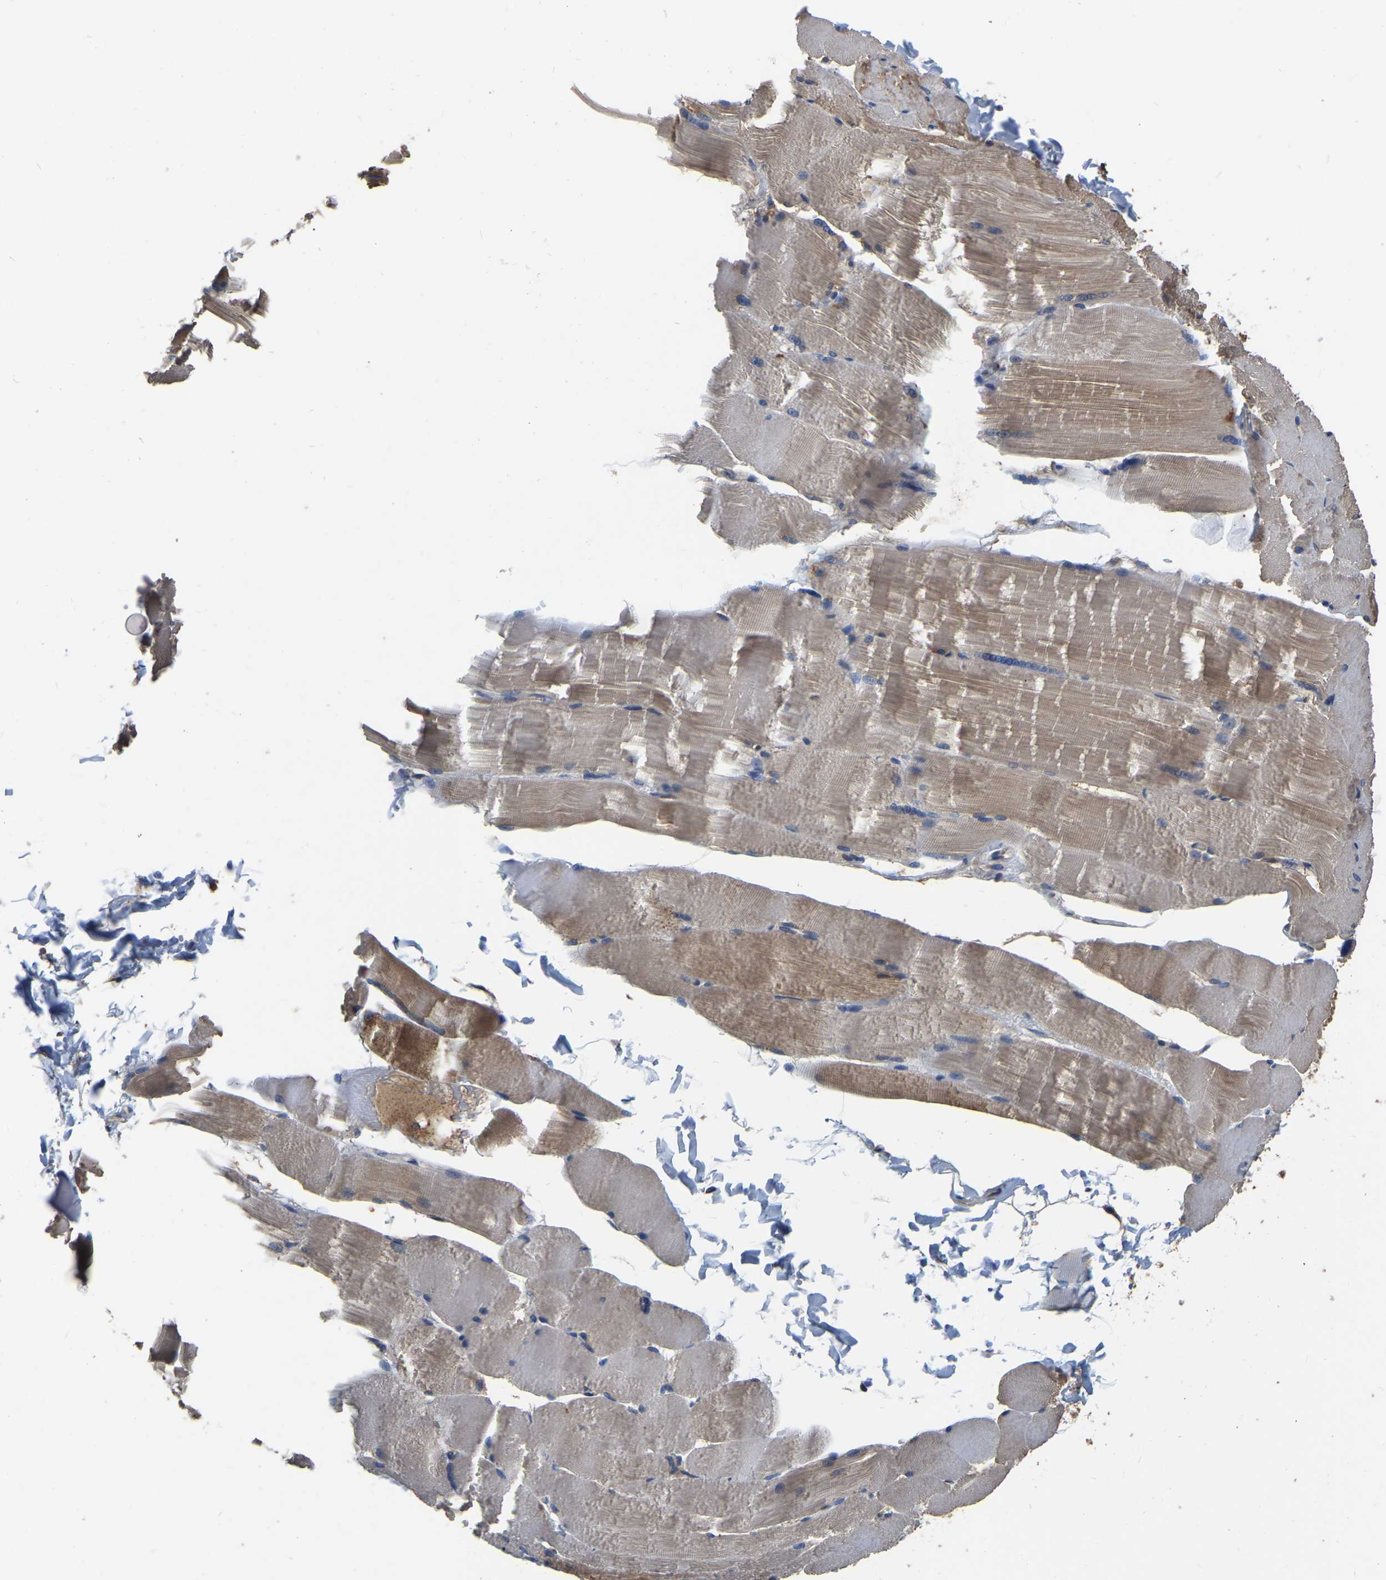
{"staining": {"intensity": "moderate", "quantity": "25%-75%", "location": "cytoplasmic/membranous"}, "tissue": "skeletal muscle", "cell_type": "Myocytes", "image_type": "normal", "snomed": [{"axis": "morphology", "description": "Normal tissue, NOS"}, {"axis": "topography", "description": "Skin"}, {"axis": "topography", "description": "Skeletal muscle"}], "caption": "Moderate cytoplasmic/membranous positivity for a protein is identified in approximately 25%-75% of myocytes of unremarkable skeletal muscle using IHC.", "gene": "GARS1", "patient": {"sex": "male", "age": 83}}